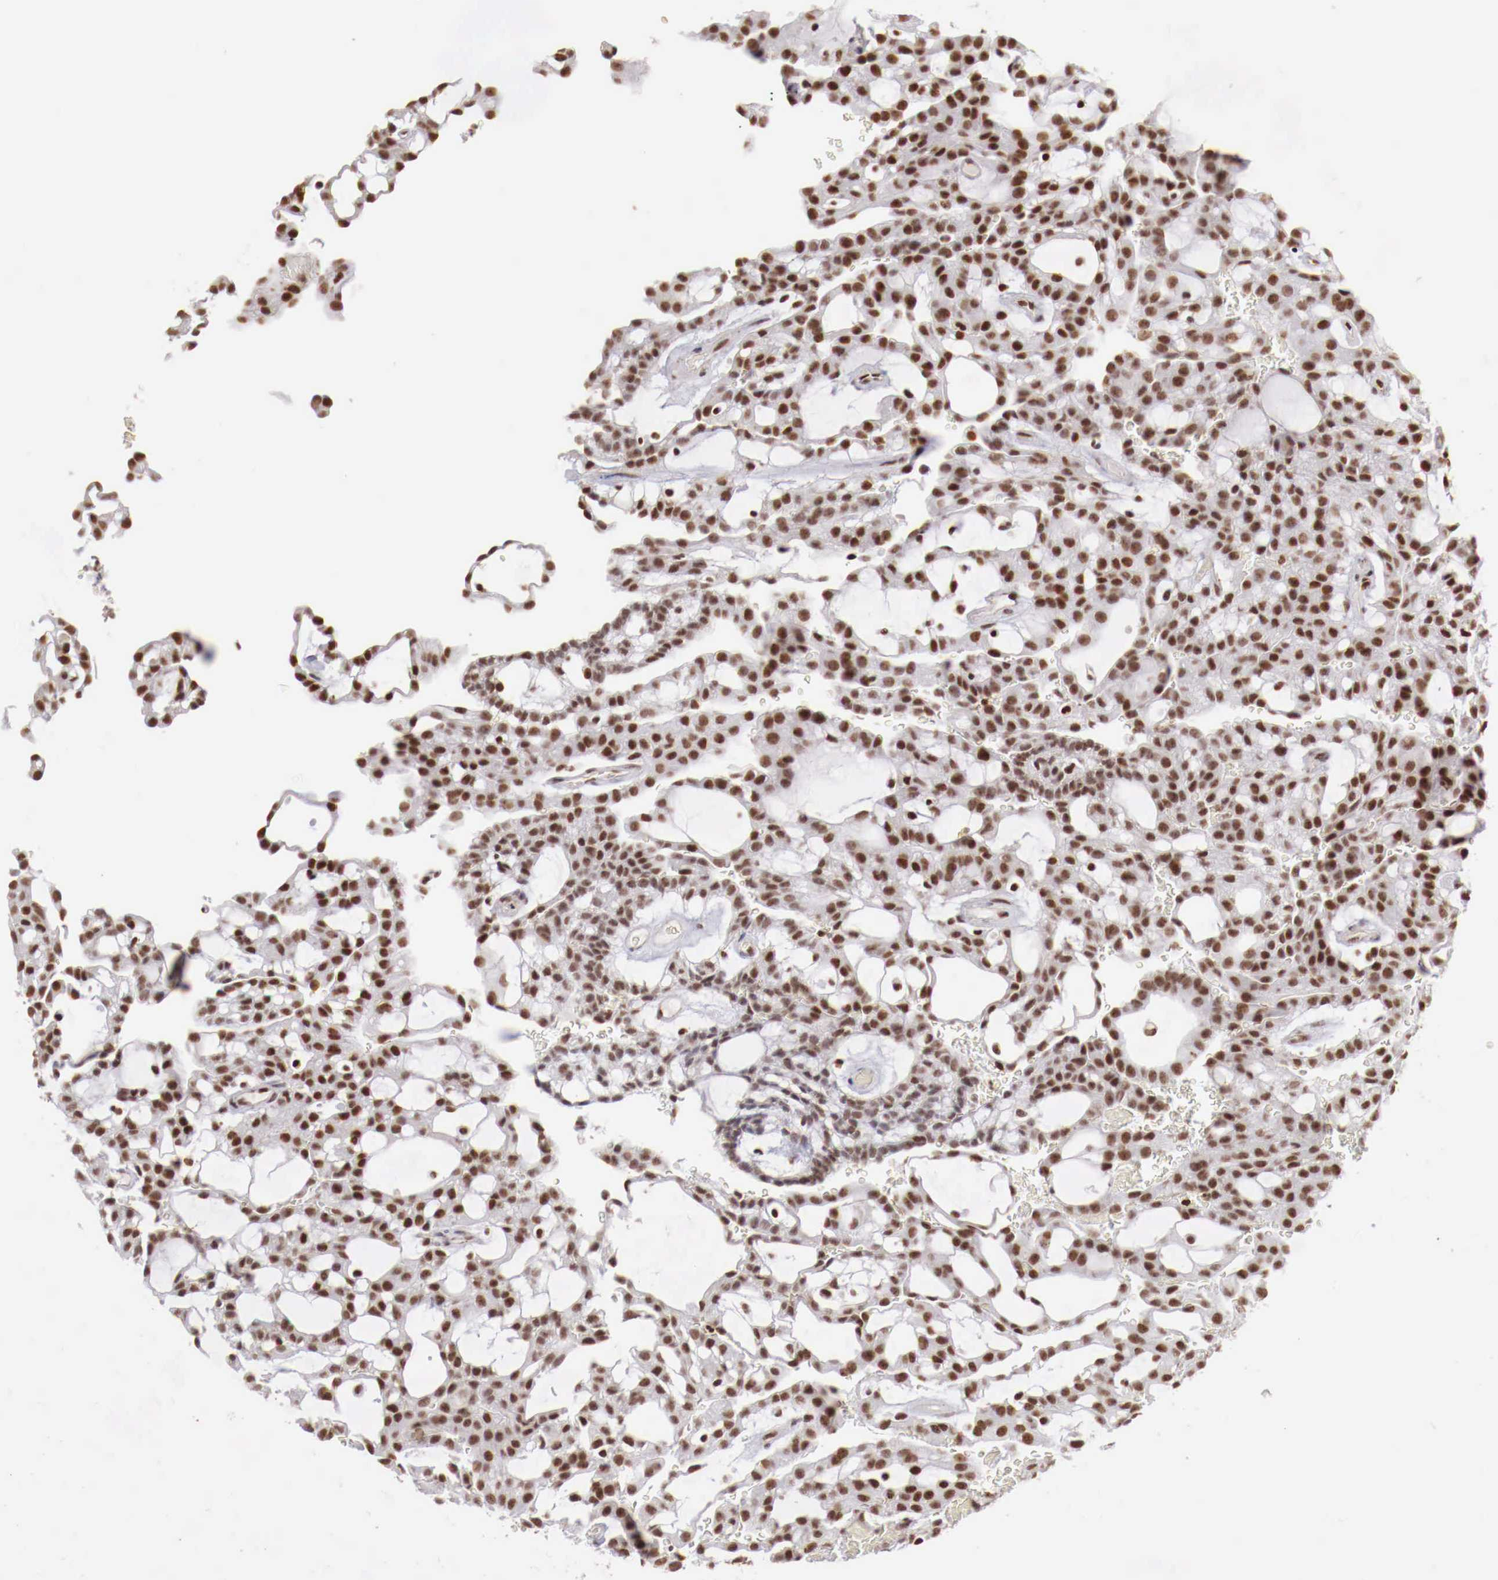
{"staining": {"intensity": "moderate", "quantity": ">75%", "location": "nuclear"}, "tissue": "renal cancer", "cell_type": "Tumor cells", "image_type": "cancer", "snomed": [{"axis": "morphology", "description": "Adenocarcinoma, NOS"}, {"axis": "topography", "description": "Kidney"}], "caption": "Renal cancer stained with immunohistochemistry reveals moderate nuclear positivity in approximately >75% of tumor cells.", "gene": "MAX", "patient": {"sex": "male", "age": 63}}